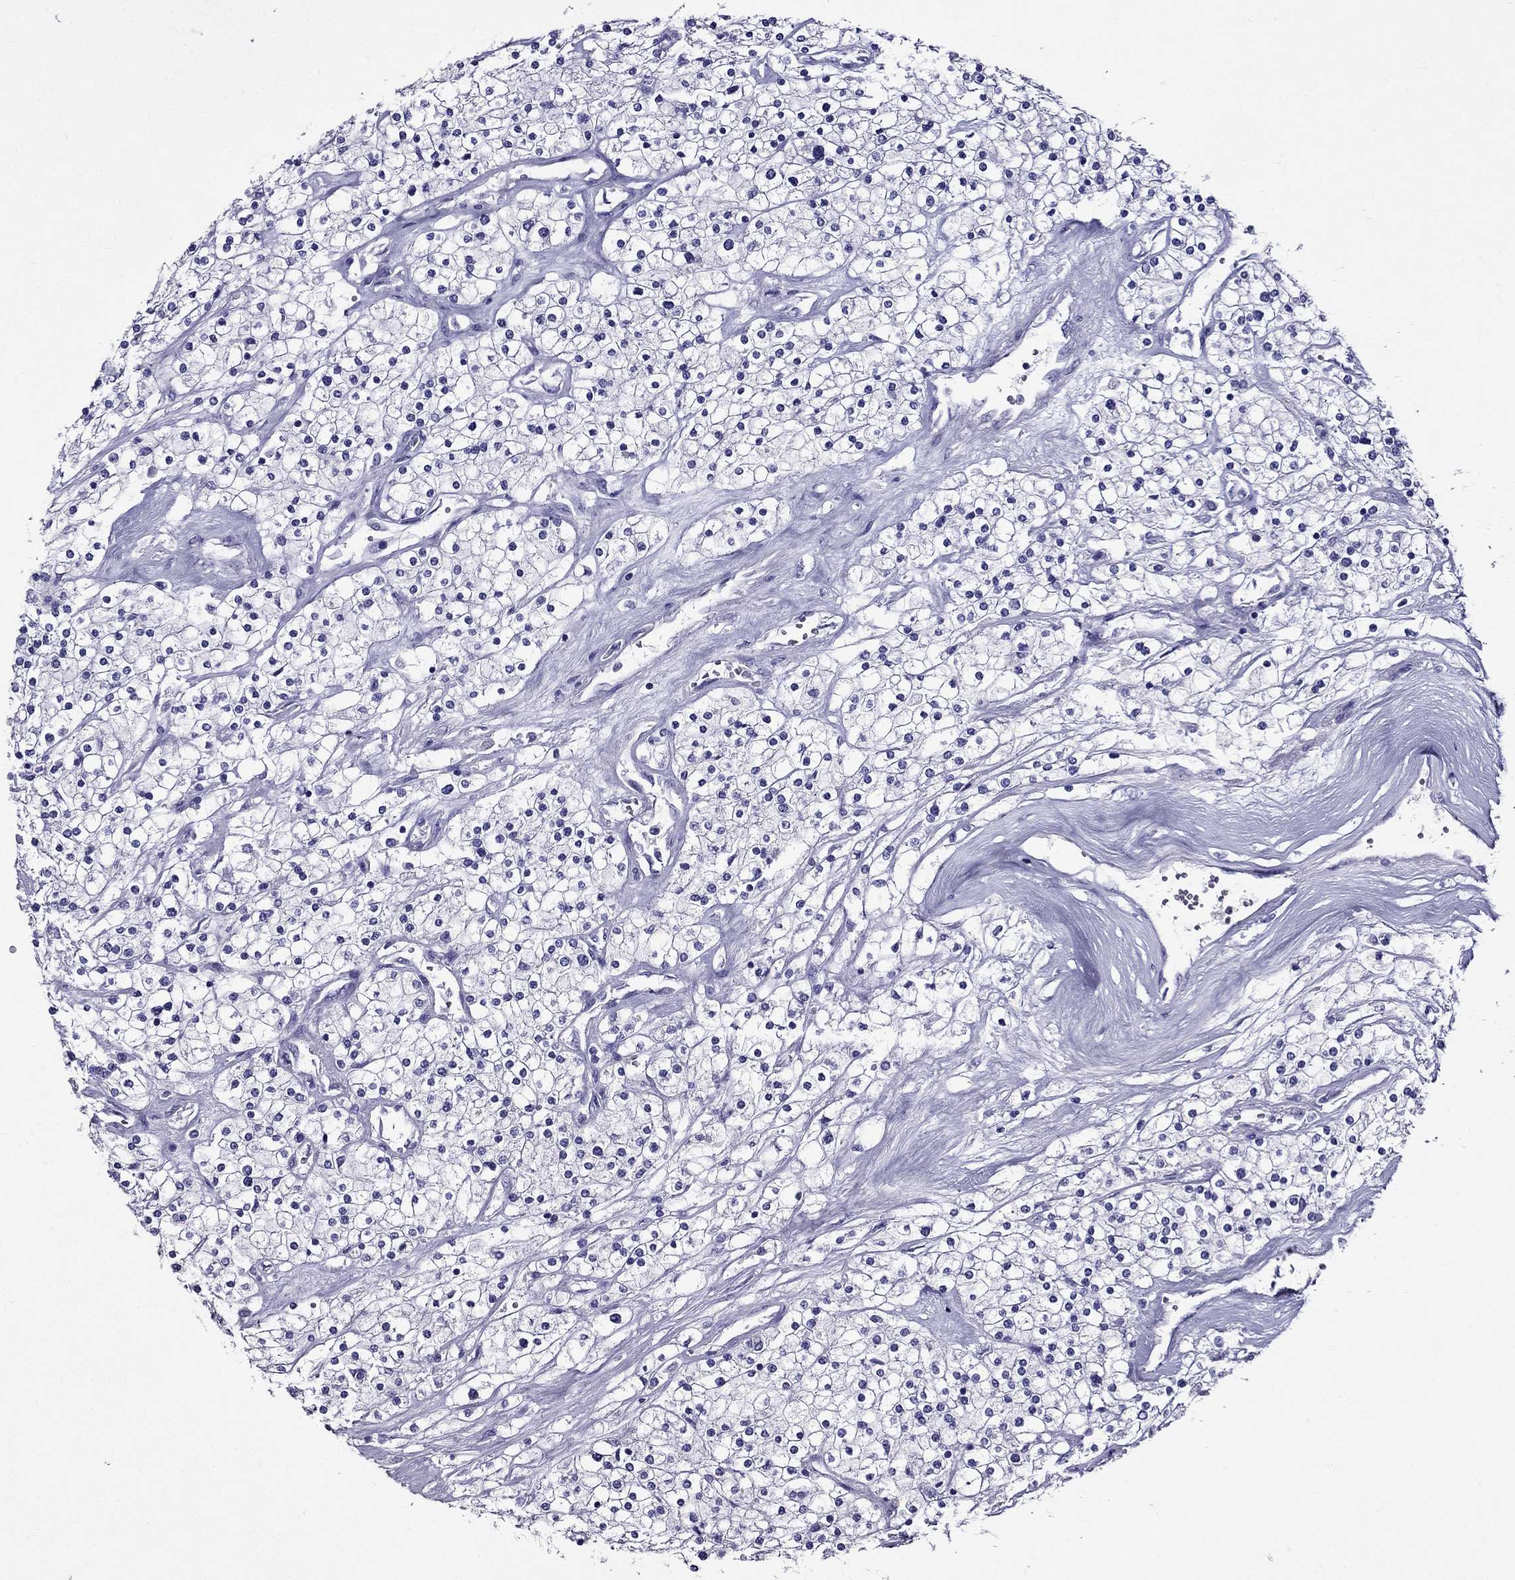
{"staining": {"intensity": "negative", "quantity": "none", "location": "none"}, "tissue": "renal cancer", "cell_type": "Tumor cells", "image_type": "cancer", "snomed": [{"axis": "morphology", "description": "Adenocarcinoma, NOS"}, {"axis": "topography", "description": "Kidney"}], "caption": "This is a micrograph of immunohistochemistry staining of renal adenocarcinoma, which shows no staining in tumor cells.", "gene": "ZNF541", "patient": {"sex": "male", "age": 80}}